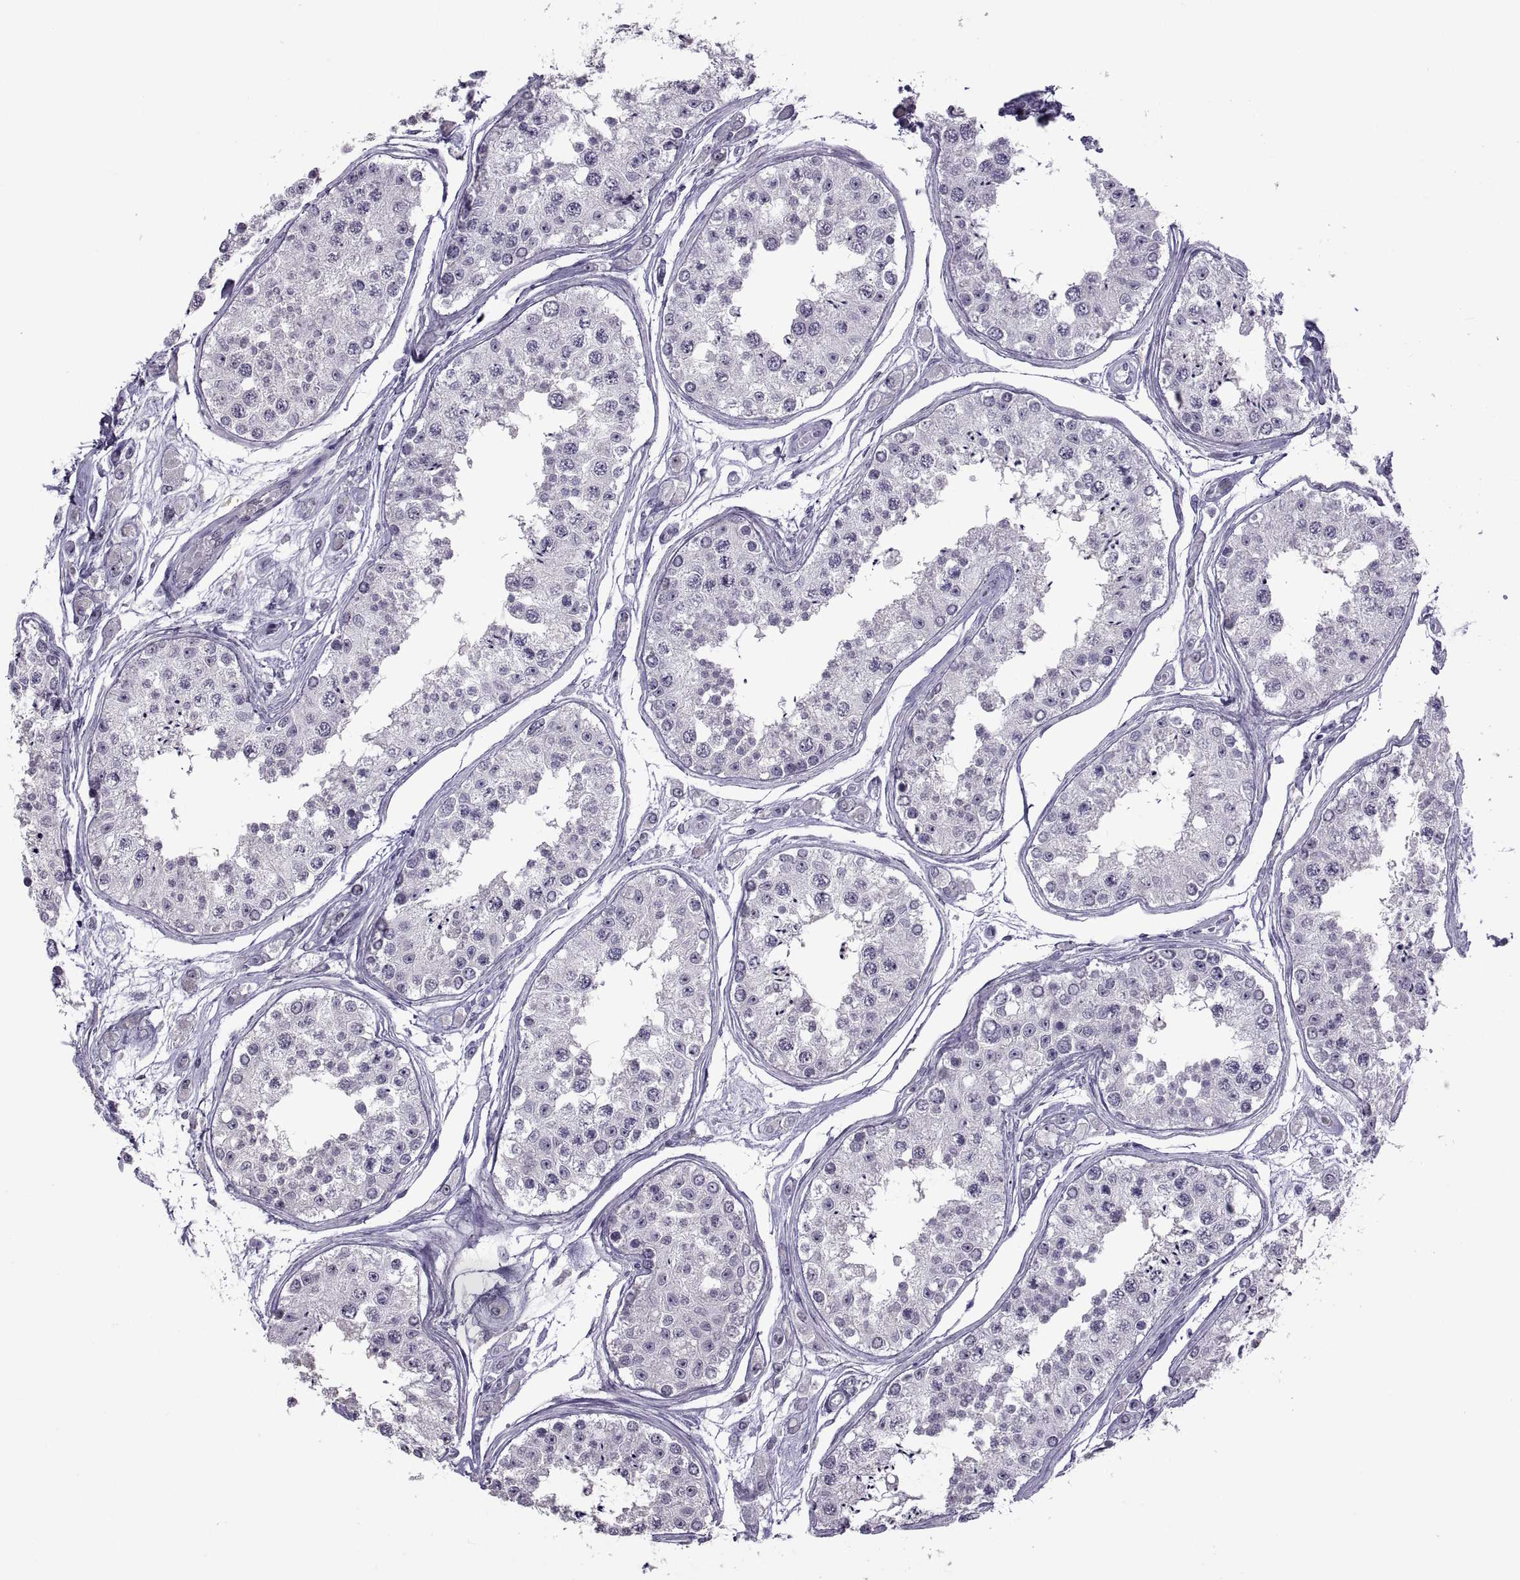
{"staining": {"intensity": "negative", "quantity": "none", "location": "none"}, "tissue": "testis", "cell_type": "Cells in seminiferous ducts", "image_type": "normal", "snomed": [{"axis": "morphology", "description": "Normal tissue, NOS"}, {"axis": "topography", "description": "Testis"}], "caption": "Immunohistochemistry (IHC) of unremarkable testis displays no expression in cells in seminiferous ducts.", "gene": "ASIC2", "patient": {"sex": "male", "age": 25}}